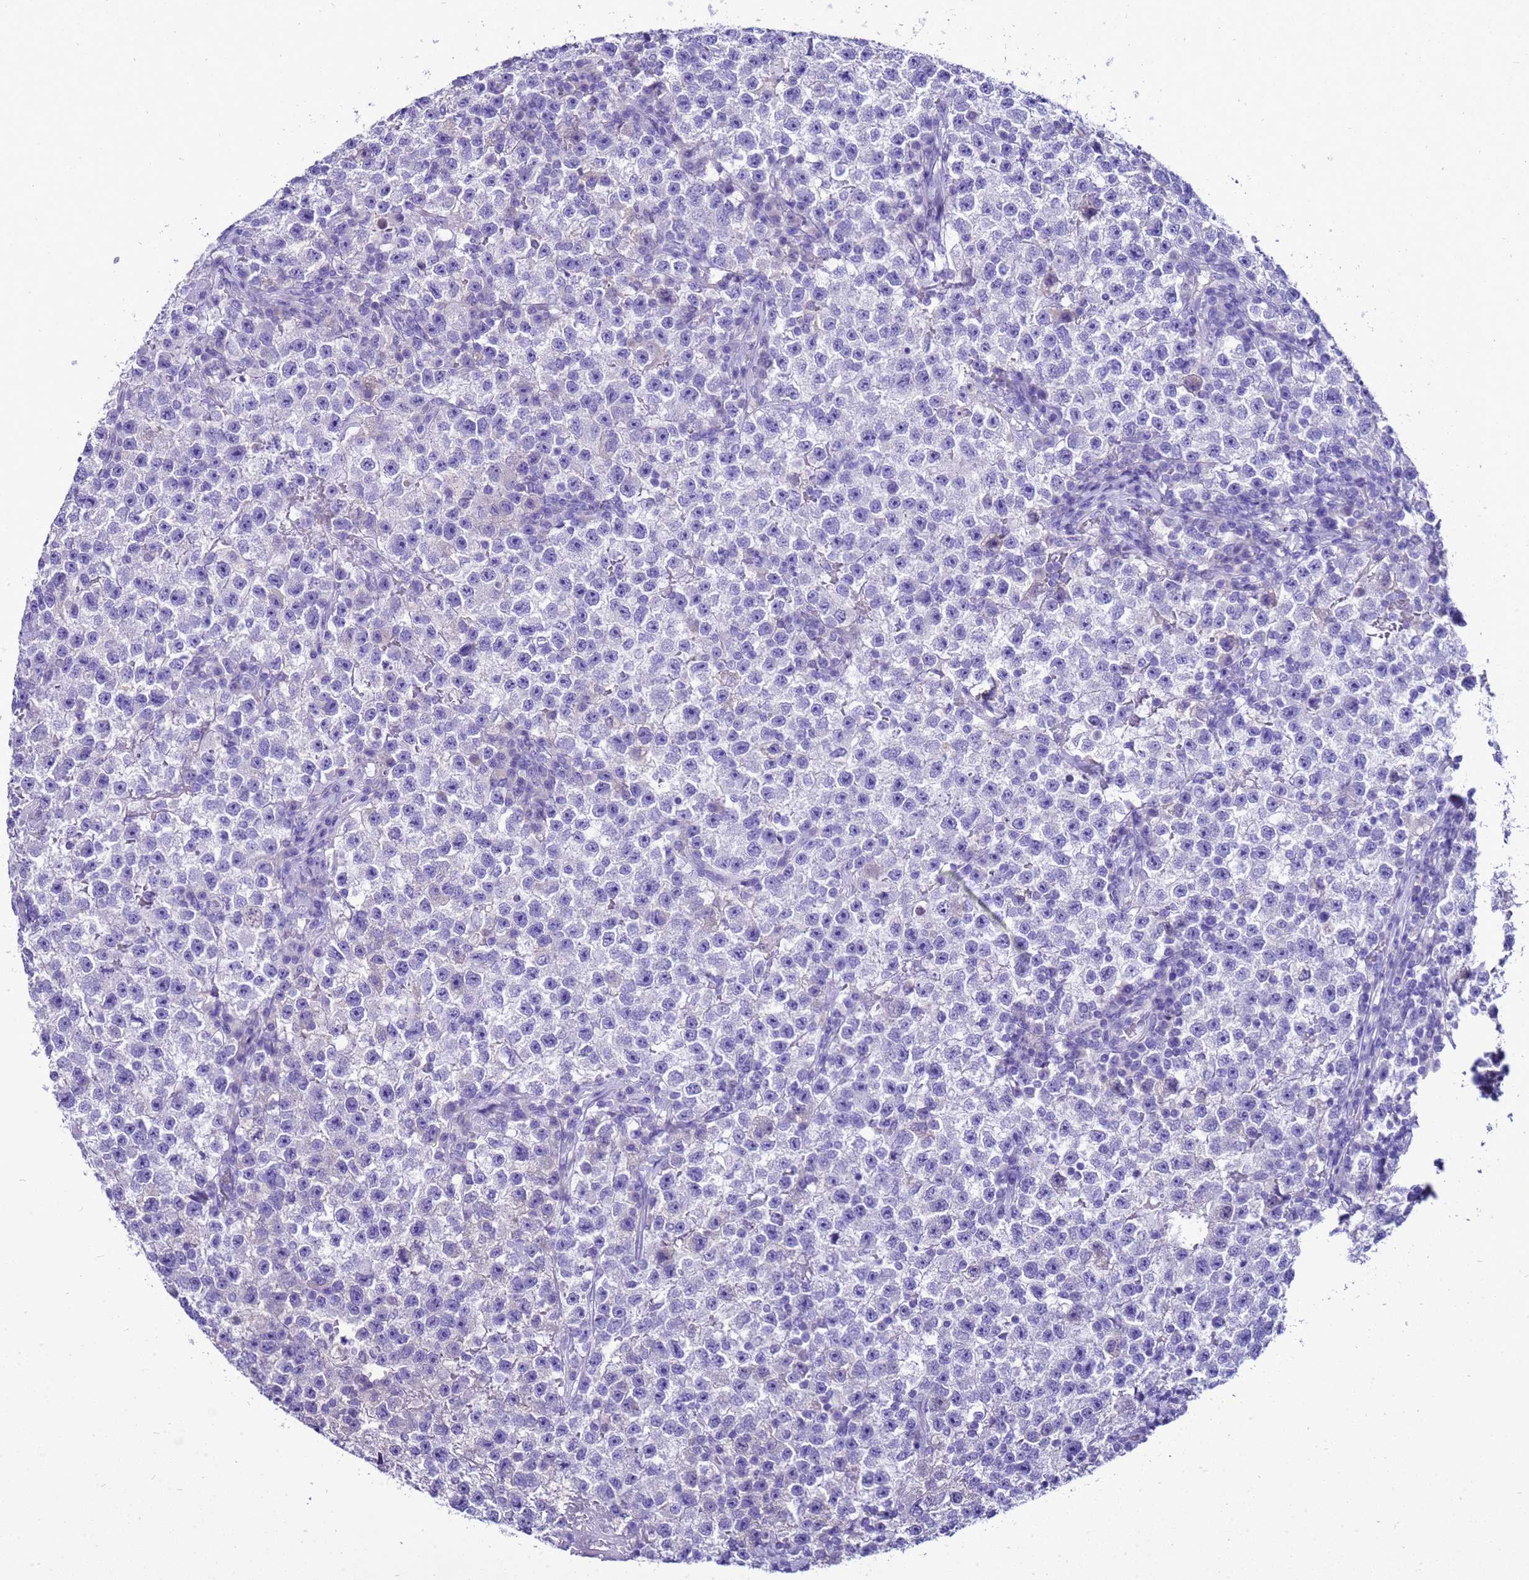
{"staining": {"intensity": "negative", "quantity": "none", "location": "none"}, "tissue": "testis cancer", "cell_type": "Tumor cells", "image_type": "cancer", "snomed": [{"axis": "morphology", "description": "Seminoma, NOS"}, {"axis": "topography", "description": "Testis"}], "caption": "High magnification brightfield microscopy of testis cancer (seminoma) stained with DAB (3,3'-diaminobenzidine) (brown) and counterstained with hematoxylin (blue): tumor cells show no significant staining. (DAB (3,3'-diaminobenzidine) immunohistochemistry, high magnification).", "gene": "BEST2", "patient": {"sex": "male", "age": 22}}